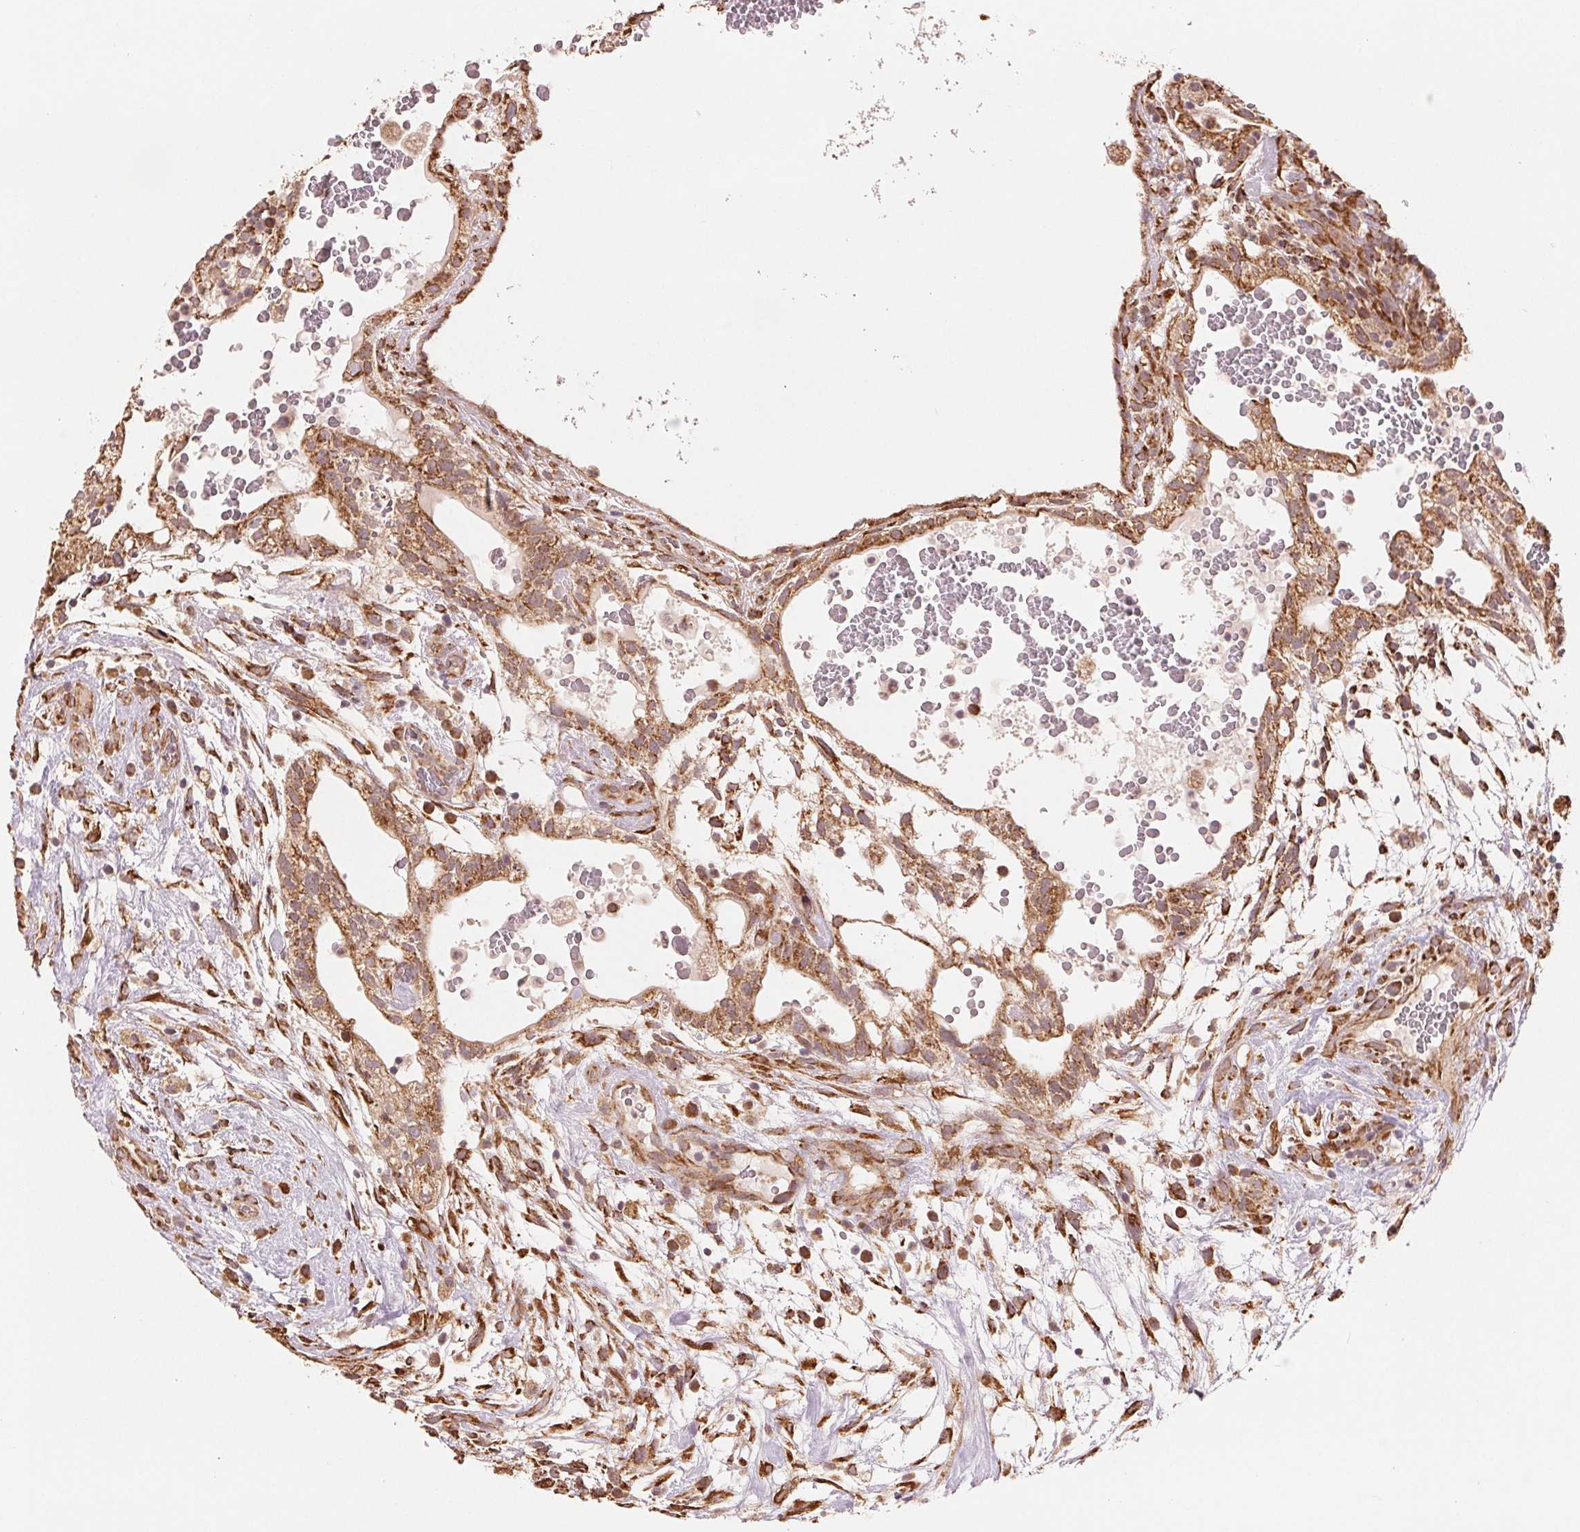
{"staining": {"intensity": "moderate", "quantity": ">75%", "location": "cytoplasmic/membranous"}, "tissue": "testis cancer", "cell_type": "Tumor cells", "image_type": "cancer", "snomed": [{"axis": "morphology", "description": "Normal tissue, NOS"}, {"axis": "morphology", "description": "Carcinoma, Embryonal, NOS"}, {"axis": "topography", "description": "Testis"}], "caption": "DAB immunohistochemical staining of embryonal carcinoma (testis) demonstrates moderate cytoplasmic/membranous protein expression in about >75% of tumor cells. The protein is shown in brown color, while the nuclei are stained blue.", "gene": "SLC20A1", "patient": {"sex": "male", "age": 32}}